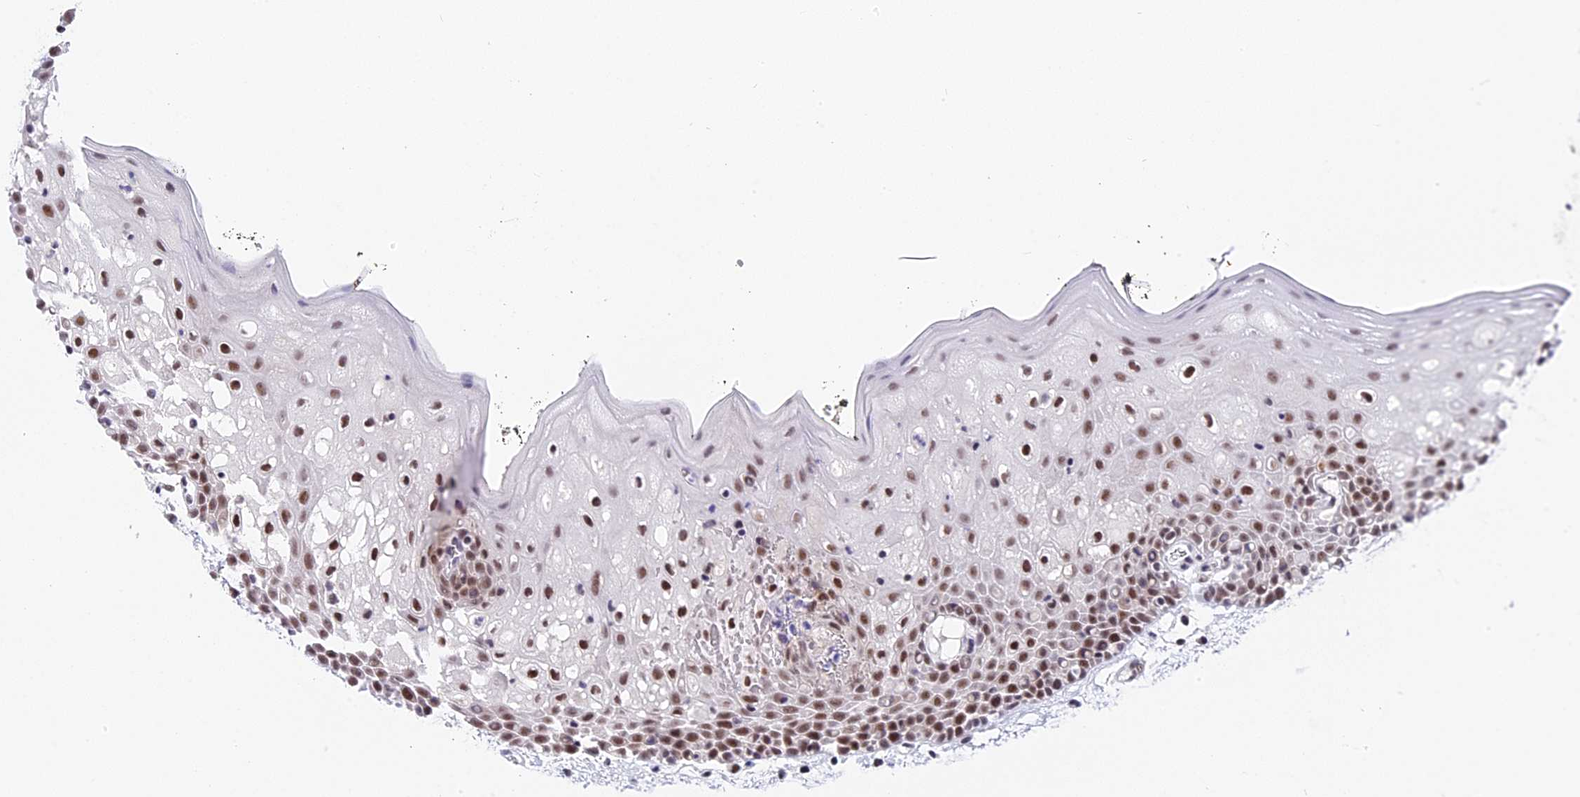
{"staining": {"intensity": "strong", "quantity": ">75%", "location": "nuclear"}, "tissue": "oral mucosa", "cell_type": "Squamous epithelial cells", "image_type": "normal", "snomed": [{"axis": "morphology", "description": "Normal tissue, NOS"}, {"axis": "topography", "description": "Oral tissue"}], "caption": "Brown immunohistochemical staining in benign human oral mucosa reveals strong nuclear staining in about >75% of squamous epithelial cells.", "gene": "SBNO1", "patient": {"sex": "male", "age": 74}}